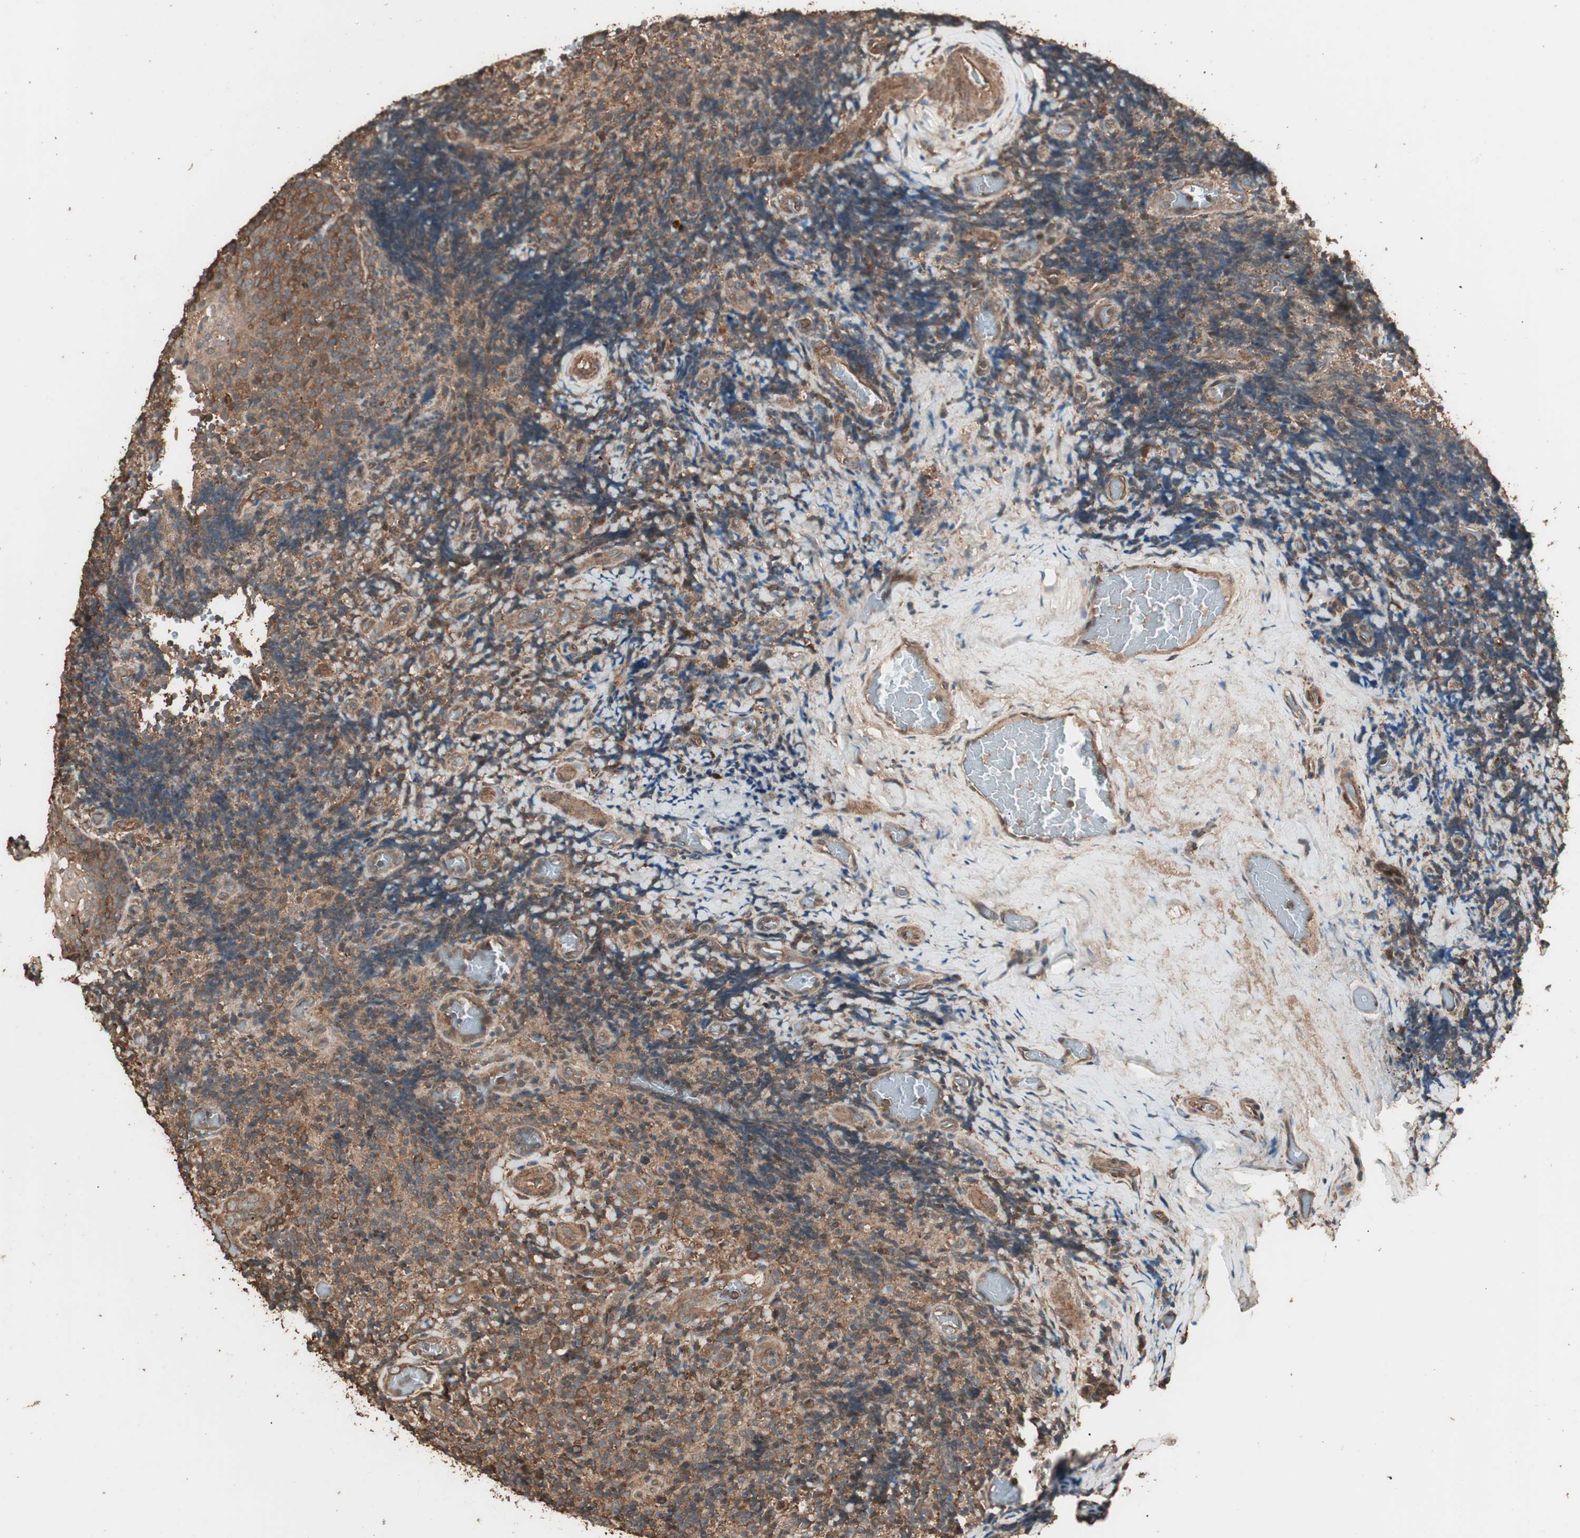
{"staining": {"intensity": "moderate", "quantity": "25%-75%", "location": "cytoplasmic/membranous"}, "tissue": "lymphoma", "cell_type": "Tumor cells", "image_type": "cancer", "snomed": [{"axis": "morphology", "description": "Malignant lymphoma, non-Hodgkin's type, High grade"}, {"axis": "topography", "description": "Tonsil"}], "caption": "High-magnification brightfield microscopy of high-grade malignant lymphoma, non-Hodgkin's type stained with DAB (brown) and counterstained with hematoxylin (blue). tumor cells exhibit moderate cytoplasmic/membranous expression is appreciated in approximately25%-75% of cells.", "gene": "CCN4", "patient": {"sex": "female", "age": 36}}